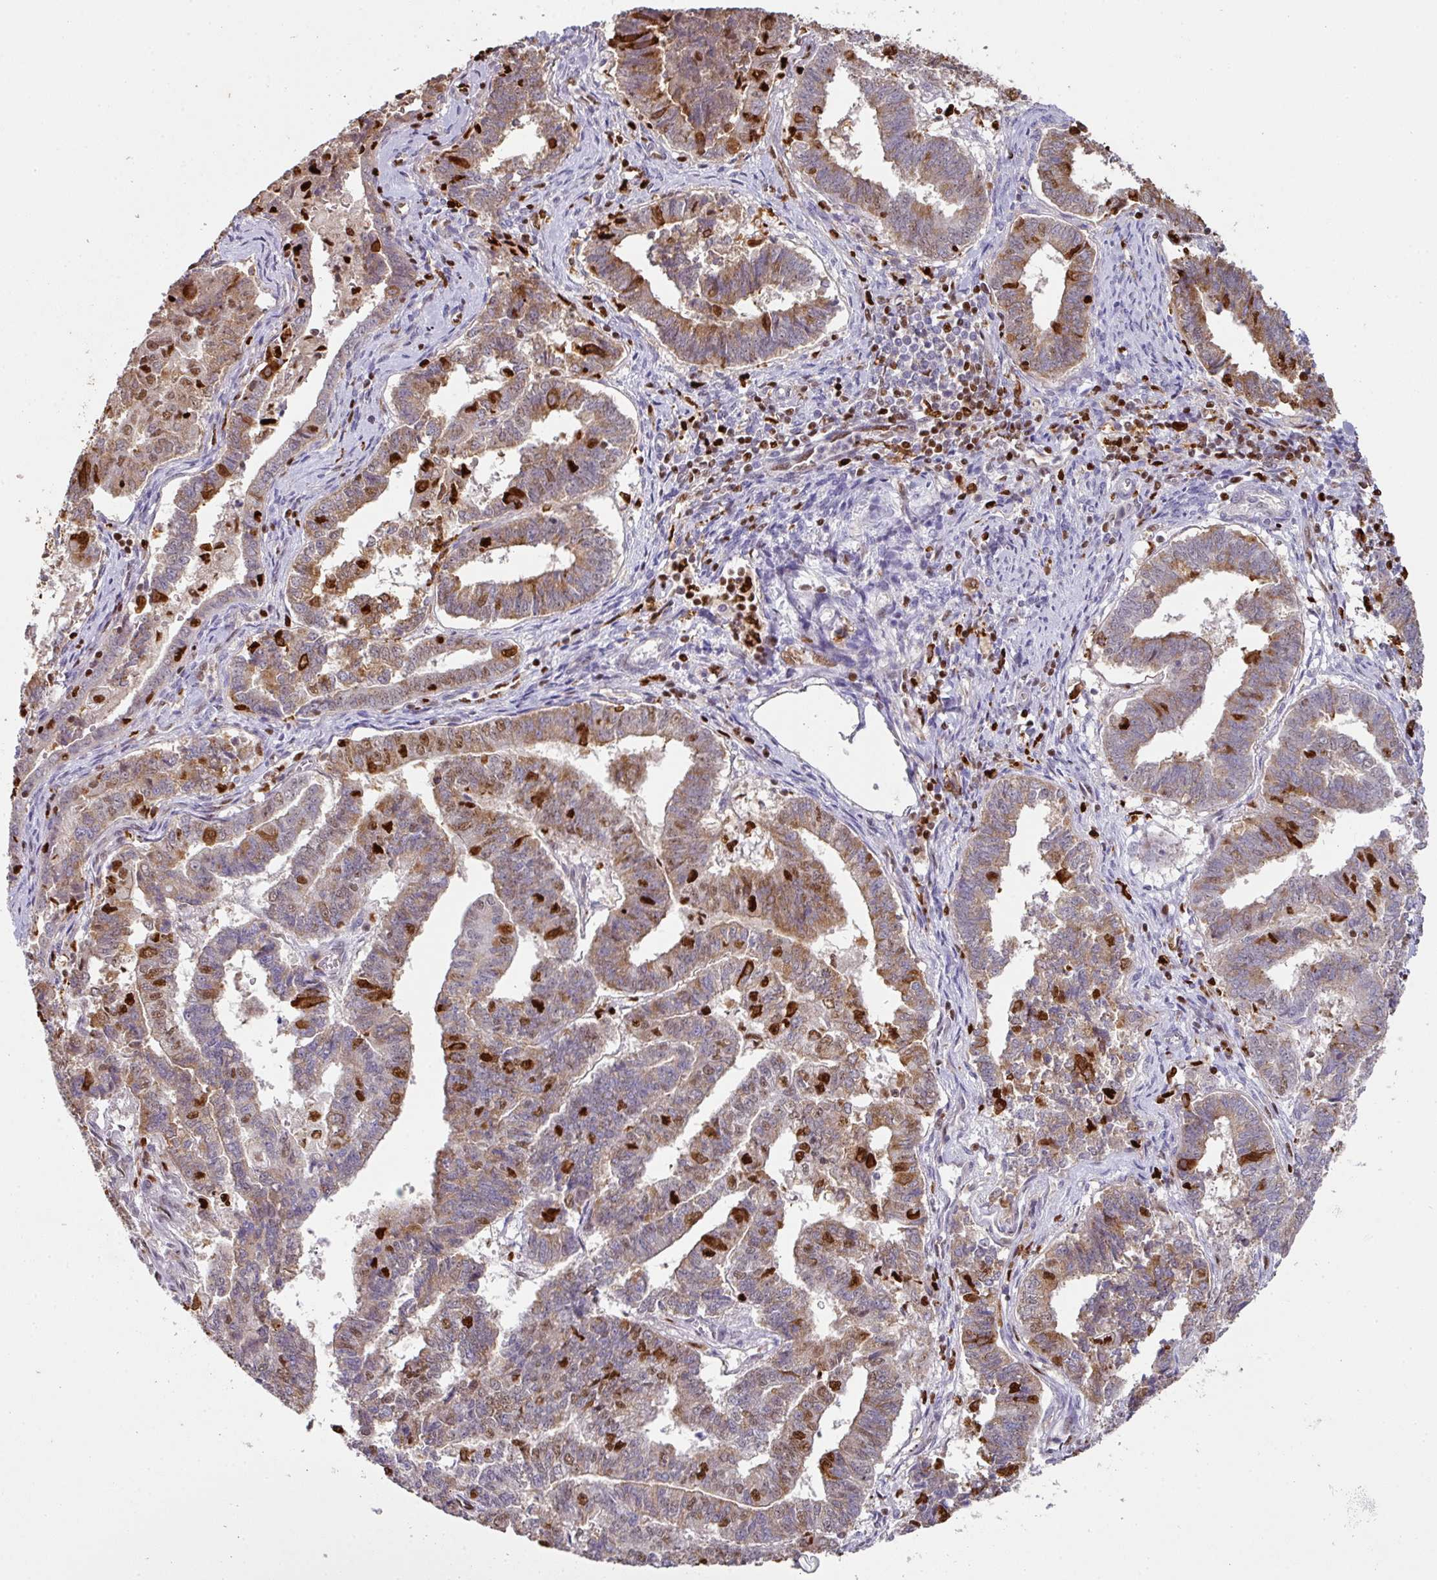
{"staining": {"intensity": "strong", "quantity": "25%-75%", "location": "cytoplasmic/membranous,nuclear"}, "tissue": "endometrial cancer", "cell_type": "Tumor cells", "image_type": "cancer", "snomed": [{"axis": "morphology", "description": "Adenocarcinoma, NOS"}, {"axis": "topography", "description": "Endometrium"}], "caption": "Immunohistochemistry (IHC) staining of endometrial cancer (adenocarcinoma), which reveals high levels of strong cytoplasmic/membranous and nuclear positivity in about 25%-75% of tumor cells indicating strong cytoplasmic/membranous and nuclear protein expression. The staining was performed using DAB (brown) for protein detection and nuclei were counterstained in hematoxylin (blue).", "gene": "SAMHD1", "patient": {"sex": "female", "age": 72}}